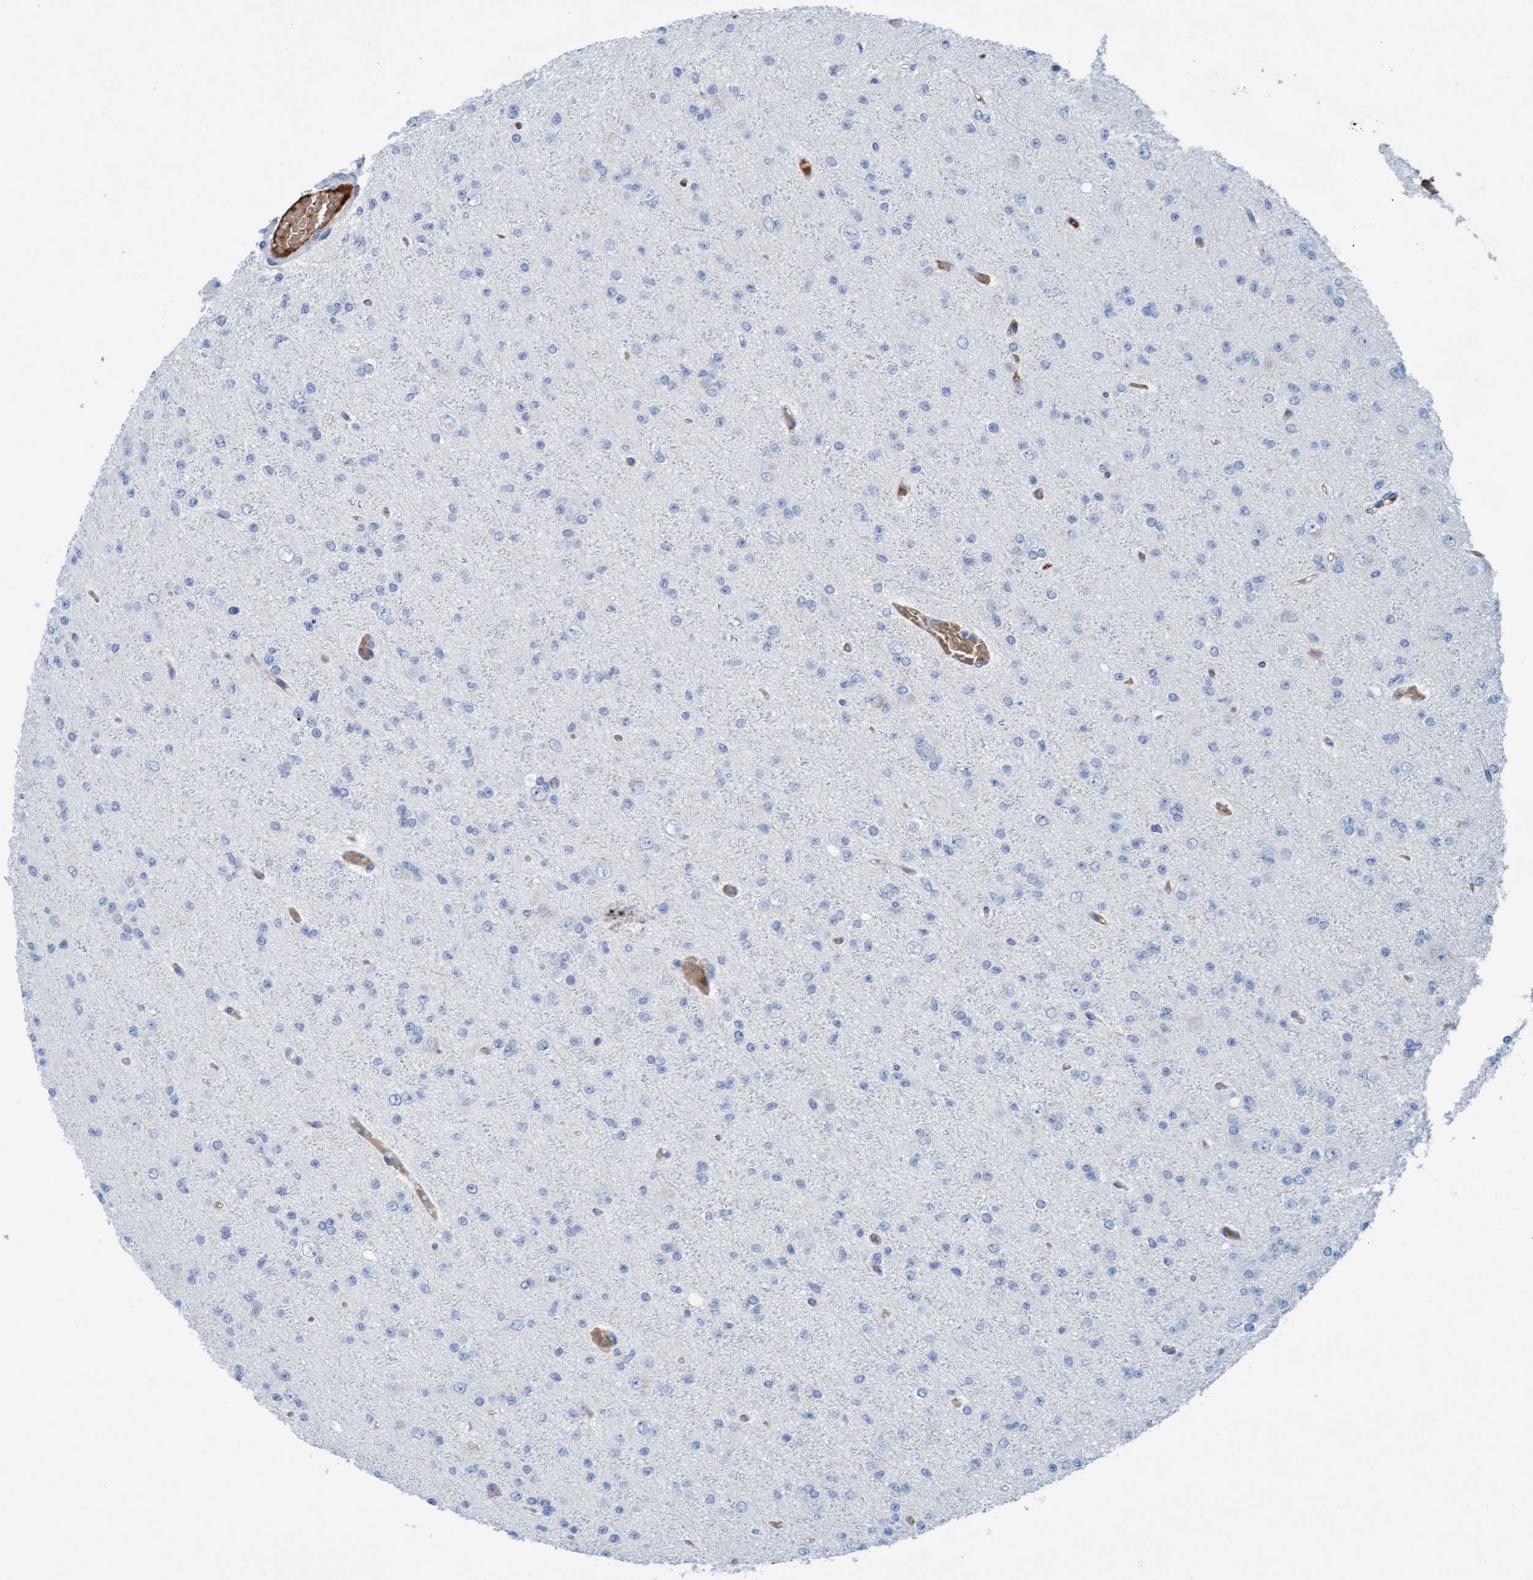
{"staining": {"intensity": "negative", "quantity": "none", "location": "none"}, "tissue": "glioma", "cell_type": "Tumor cells", "image_type": "cancer", "snomed": [{"axis": "morphology", "description": "Glioma, malignant, Low grade"}, {"axis": "topography", "description": "Brain"}], "caption": "This photomicrograph is of low-grade glioma (malignant) stained with IHC to label a protein in brown with the nuclei are counter-stained blue. There is no expression in tumor cells.", "gene": "P2RX5", "patient": {"sex": "female", "age": 22}}